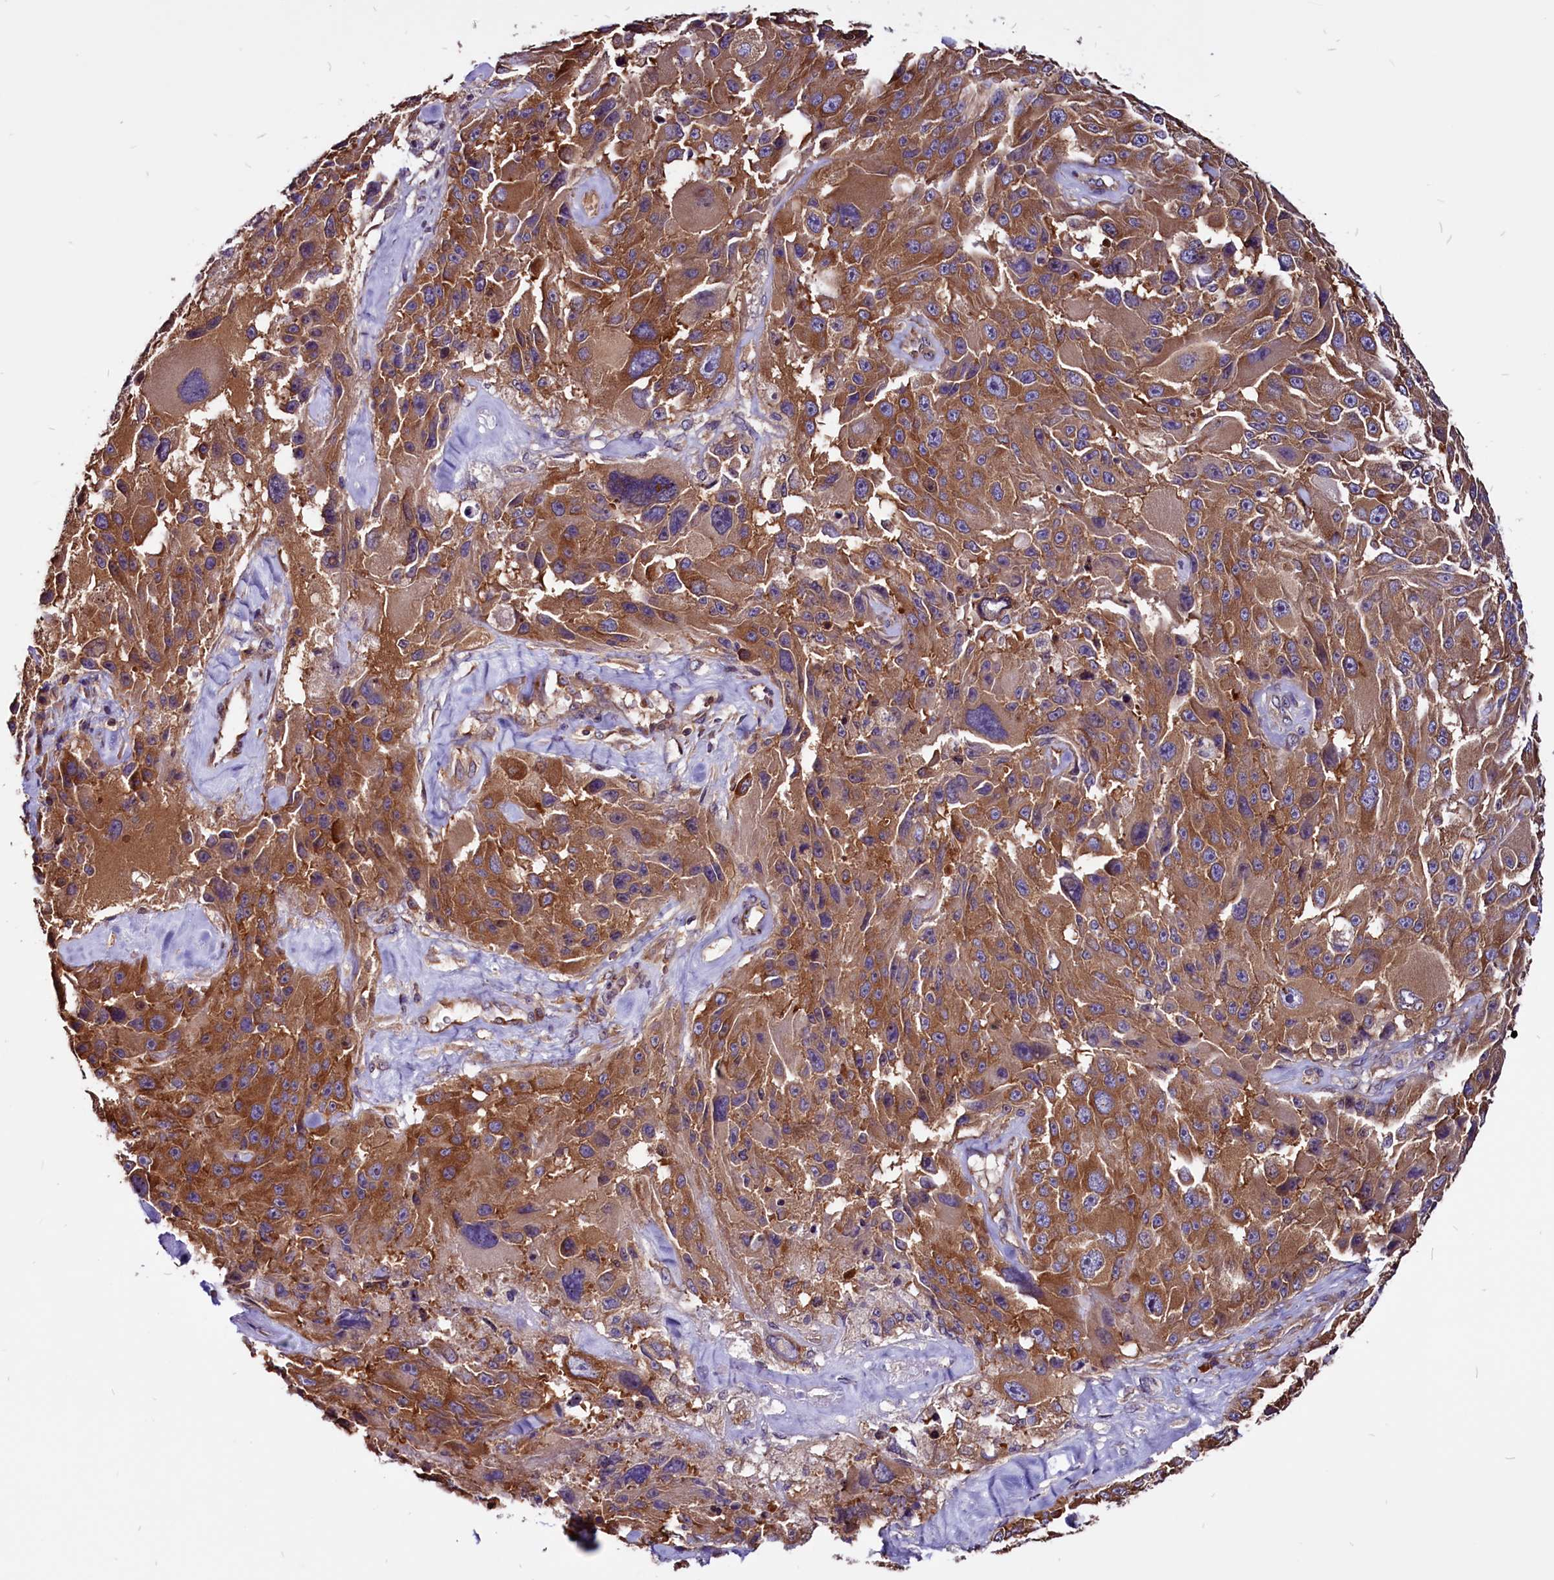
{"staining": {"intensity": "moderate", "quantity": ">75%", "location": "cytoplasmic/membranous"}, "tissue": "melanoma", "cell_type": "Tumor cells", "image_type": "cancer", "snomed": [{"axis": "morphology", "description": "Malignant melanoma, Metastatic site"}, {"axis": "topography", "description": "Lymph node"}], "caption": "A medium amount of moderate cytoplasmic/membranous staining is appreciated in about >75% of tumor cells in melanoma tissue.", "gene": "EIF3G", "patient": {"sex": "male", "age": 62}}